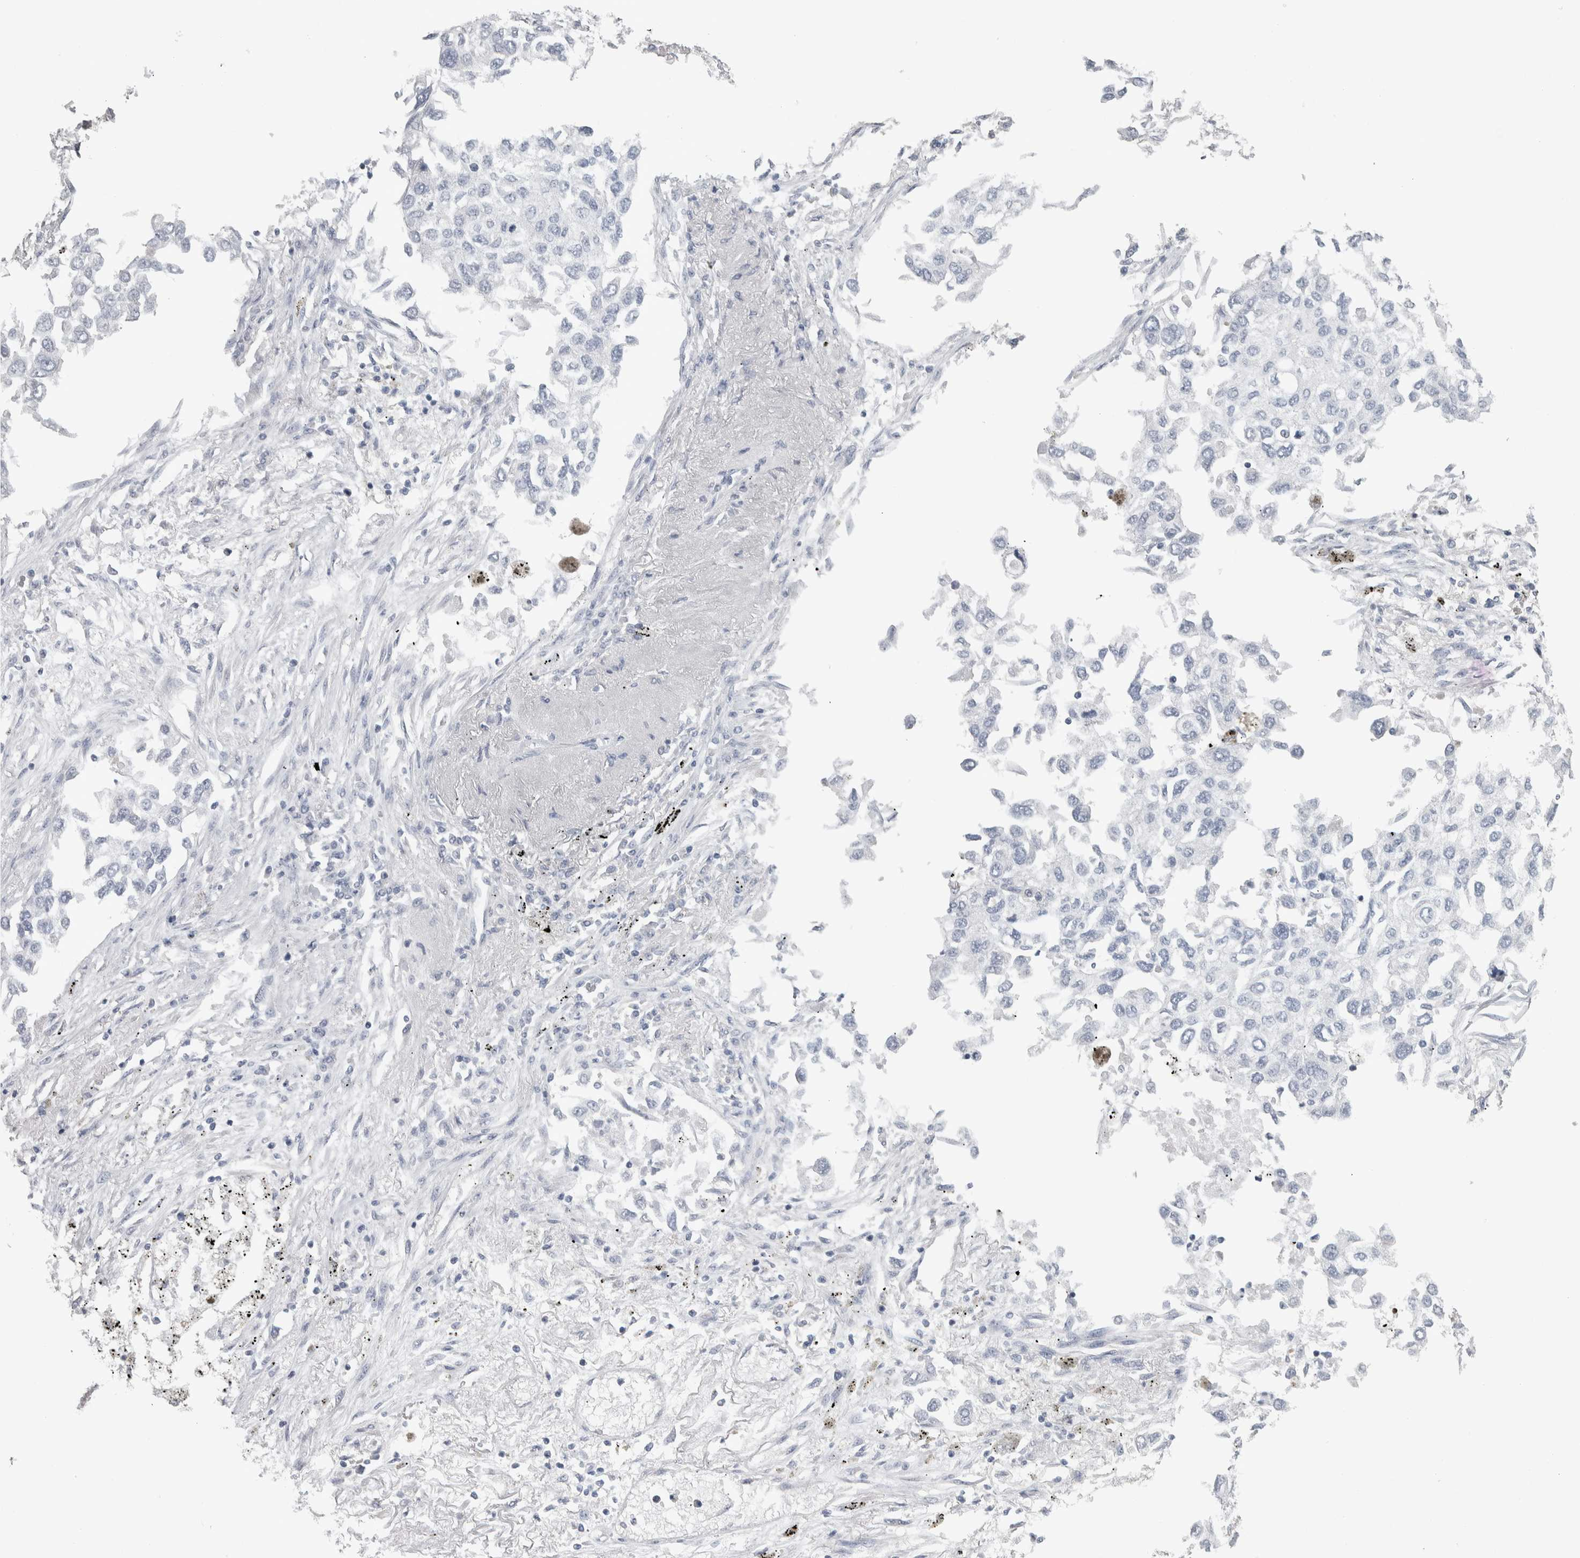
{"staining": {"intensity": "negative", "quantity": "none", "location": "none"}, "tissue": "lung cancer", "cell_type": "Tumor cells", "image_type": "cancer", "snomed": [{"axis": "morphology", "description": "Inflammation, NOS"}, {"axis": "morphology", "description": "Adenocarcinoma, NOS"}, {"axis": "topography", "description": "Lung"}], "caption": "High magnification brightfield microscopy of adenocarcinoma (lung) stained with DAB (brown) and counterstained with hematoxylin (blue): tumor cells show no significant staining.", "gene": "GPHN", "patient": {"sex": "male", "age": 63}}